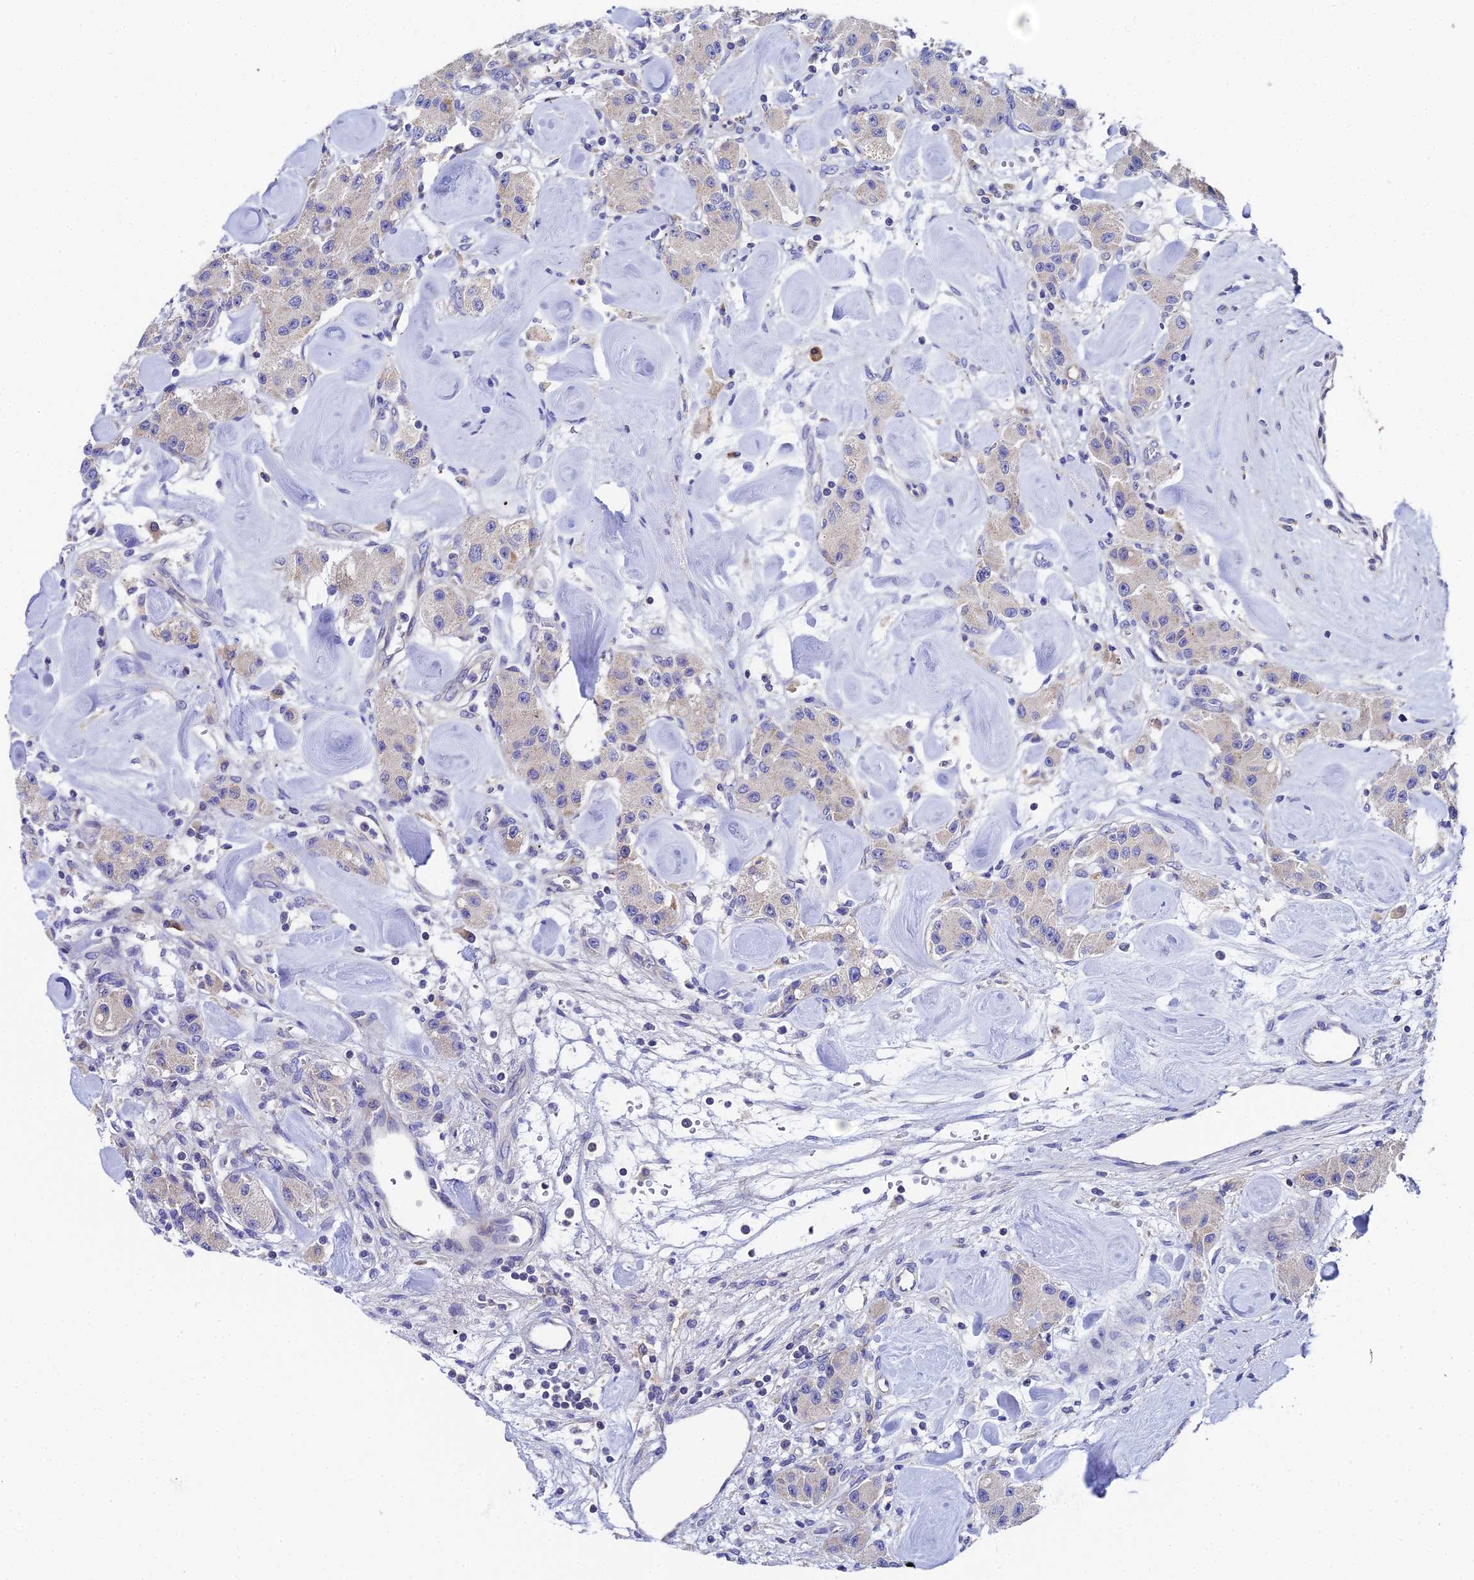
{"staining": {"intensity": "weak", "quantity": ">75%", "location": "cytoplasmic/membranous"}, "tissue": "carcinoid", "cell_type": "Tumor cells", "image_type": "cancer", "snomed": [{"axis": "morphology", "description": "Carcinoid, malignant, NOS"}, {"axis": "topography", "description": "Pancreas"}], "caption": "Immunohistochemical staining of malignant carcinoid displays weak cytoplasmic/membranous protein positivity in about >75% of tumor cells. Using DAB (brown) and hematoxylin (blue) stains, captured at high magnification using brightfield microscopy.", "gene": "UBE2L3", "patient": {"sex": "male", "age": 41}}